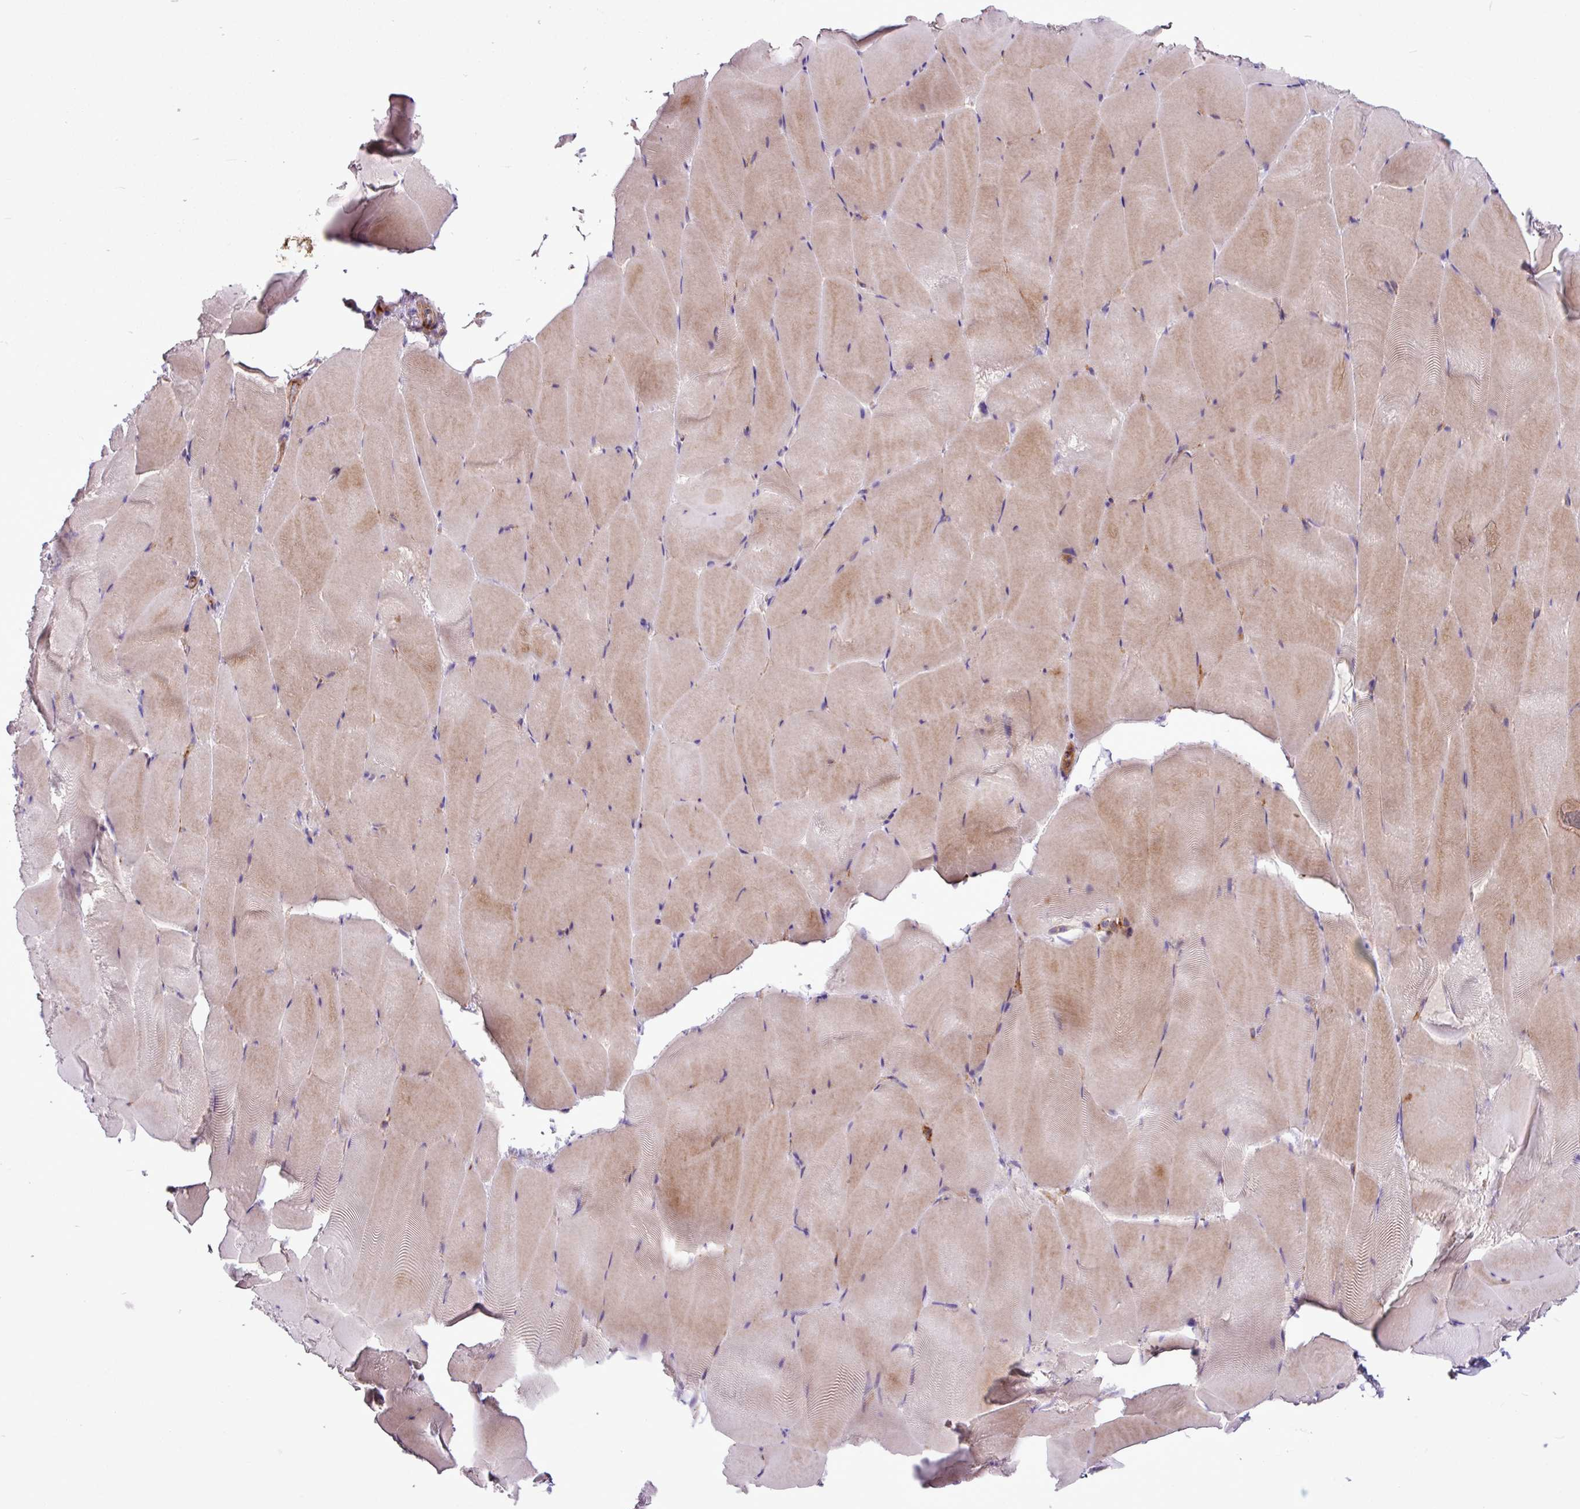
{"staining": {"intensity": "moderate", "quantity": "25%-75%", "location": "cytoplasmic/membranous"}, "tissue": "skeletal muscle", "cell_type": "Myocytes", "image_type": "normal", "snomed": [{"axis": "morphology", "description": "Normal tissue, NOS"}, {"axis": "topography", "description": "Skeletal muscle"}], "caption": "High-power microscopy captured an IHC histopathology image of unremarkable skeletal muscle, revealing moderate cytoplasmic/membranous staining in approximately 25%-75% of myocytes.", "gene": "MROH2A", "patient": {"sex": "female", "age": 64}}